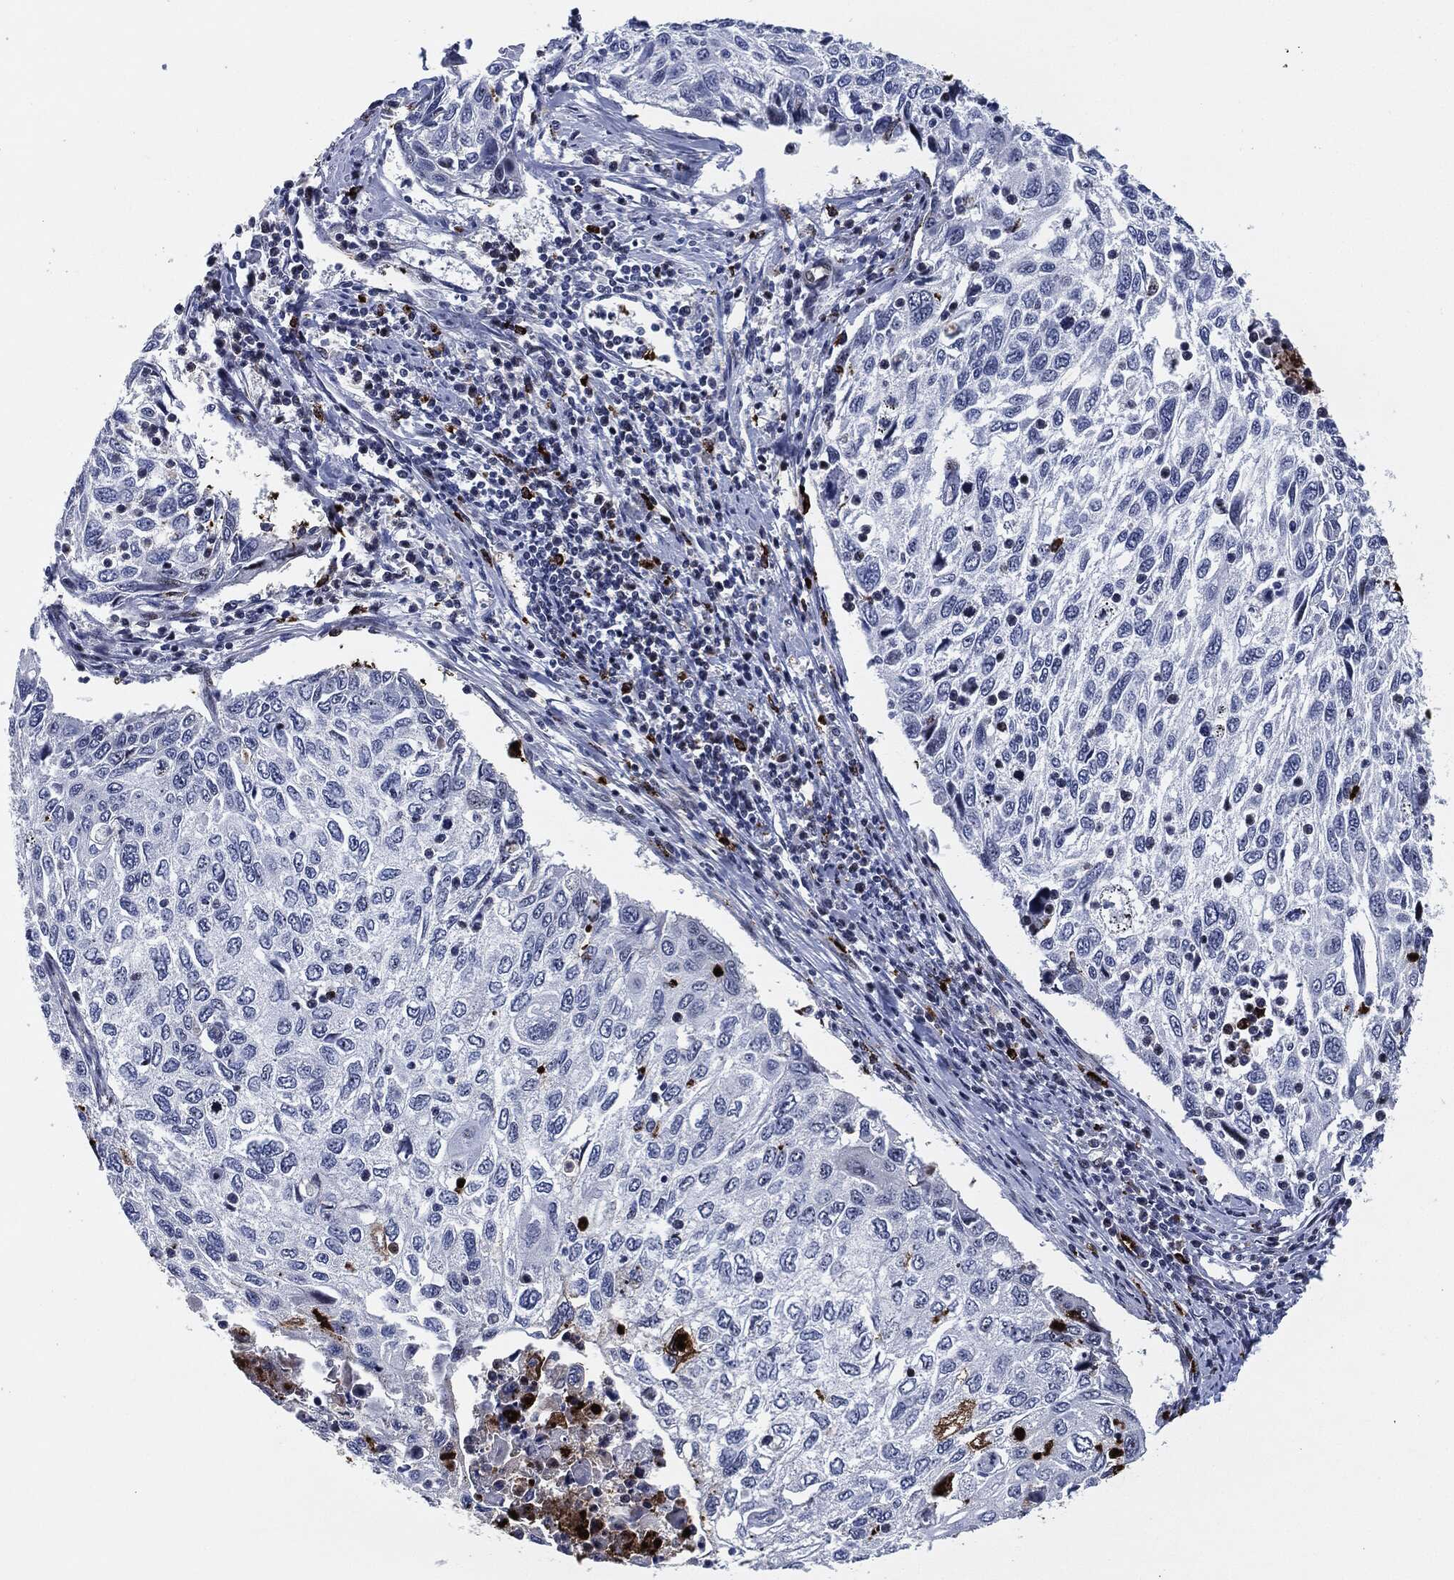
{"staining": {"intensity": "negative", "quantity": "none", "location": "none"}, "tissue": "cervical cancer", "cell_type": "Tumor cells", "image_type": "cancer", "snomed": [{"axis": "morphology", "description": "Squamous cell carcinoma, NOS"}, {"axis": "topography", "description": "Cervix"}], "caption": "Immunohistochemical staining of squamous cell carcinoma (cervical) displays no significant positivity in tumor cells.", "gene": "MPO", "patient": {"sex": "female", "age": 70}}